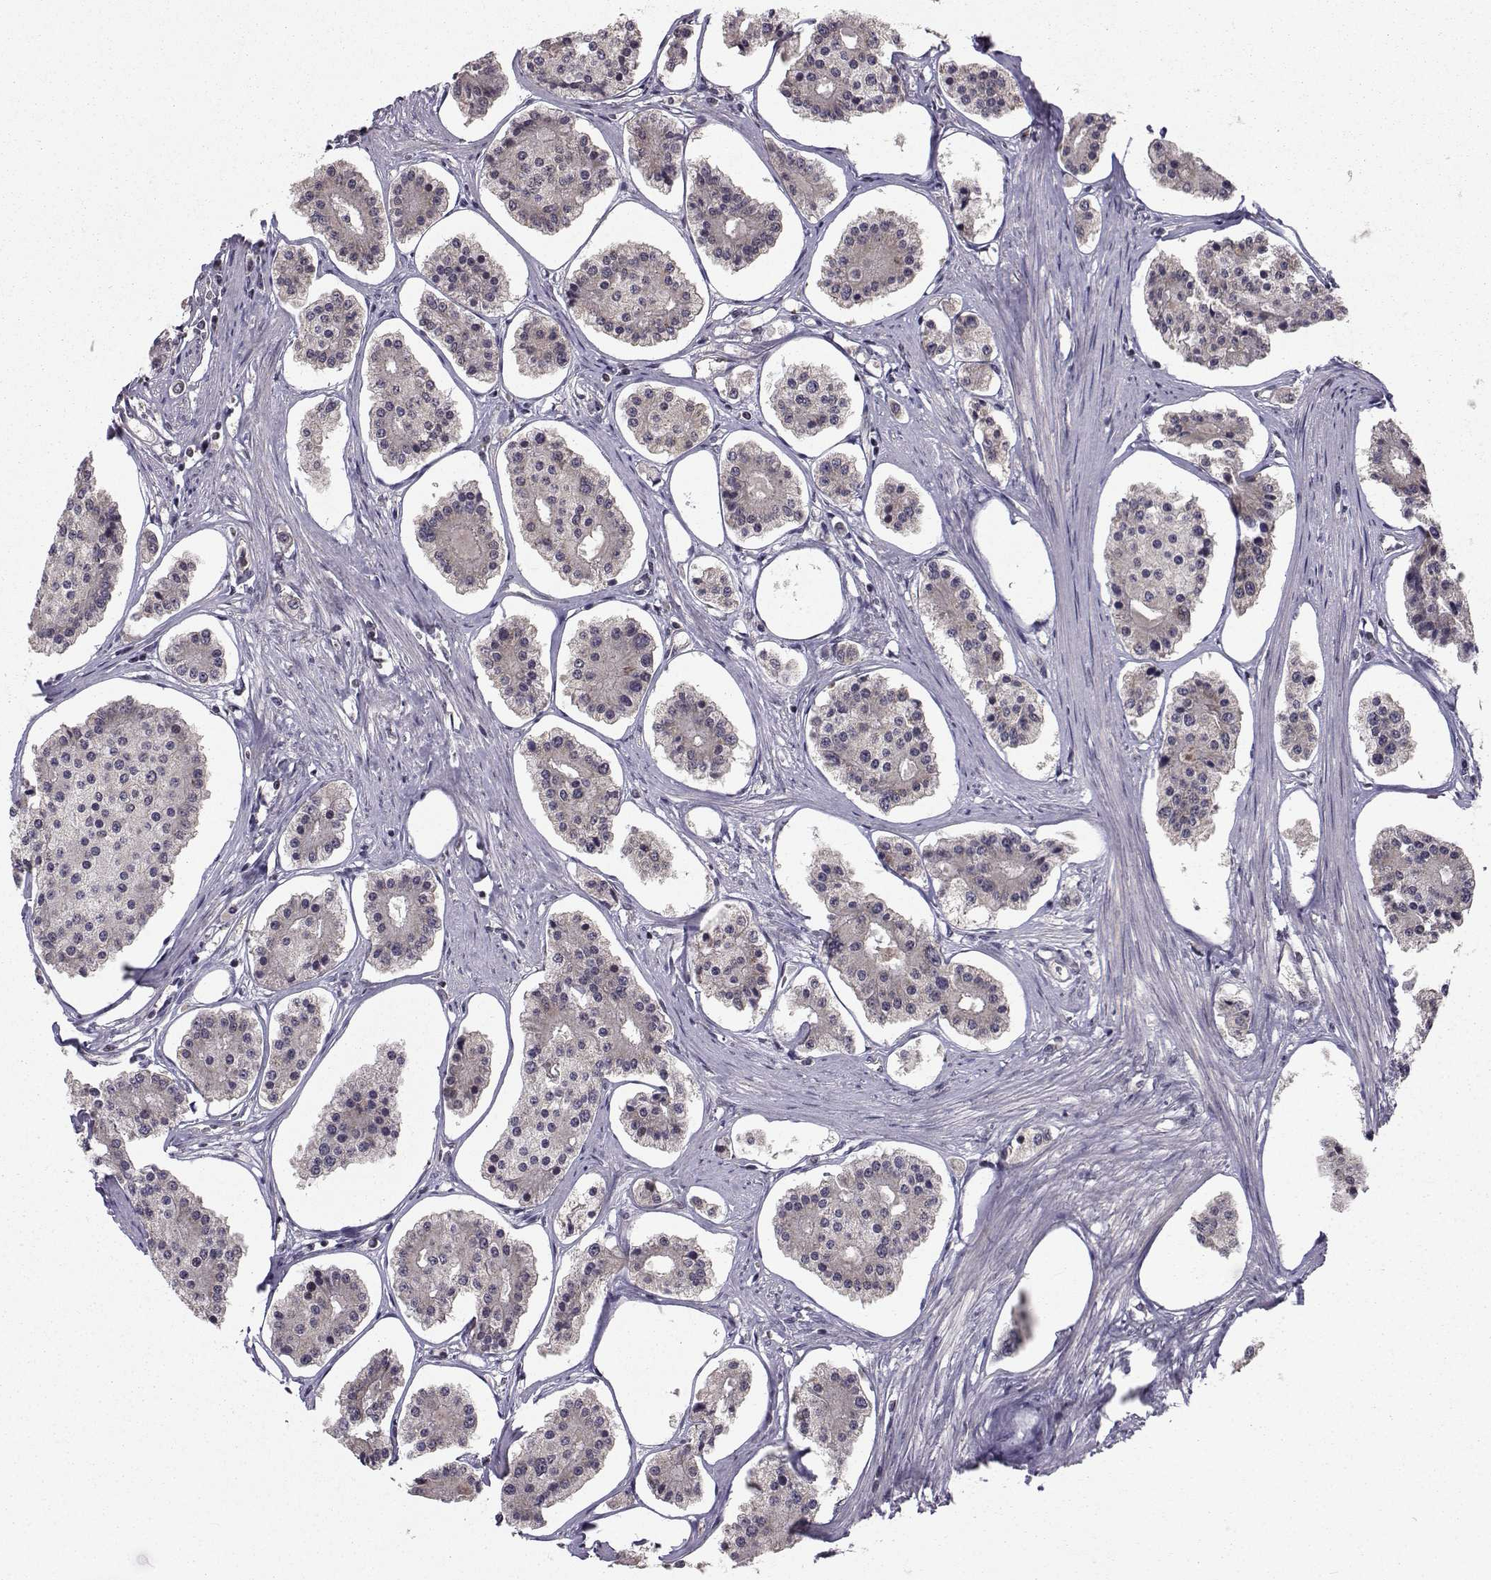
{"staining": {"intensity": "negative", "quantity": "none", "location": "none"}, "tissue": "carcinoid", "cell_type": "Tumor cells", "image_type": "cancer", "snomed": [{"axis": "morphology", "description": "Carcinoid, malignant, NOS"}, {"axis": "topography", "description": "Small intestine"}], "caption": "A photomicrograph of human carcinoid is negative for staining in tumor cells.", "gene": "PKN2", "patient": {"sex": "female", "age": 65}}